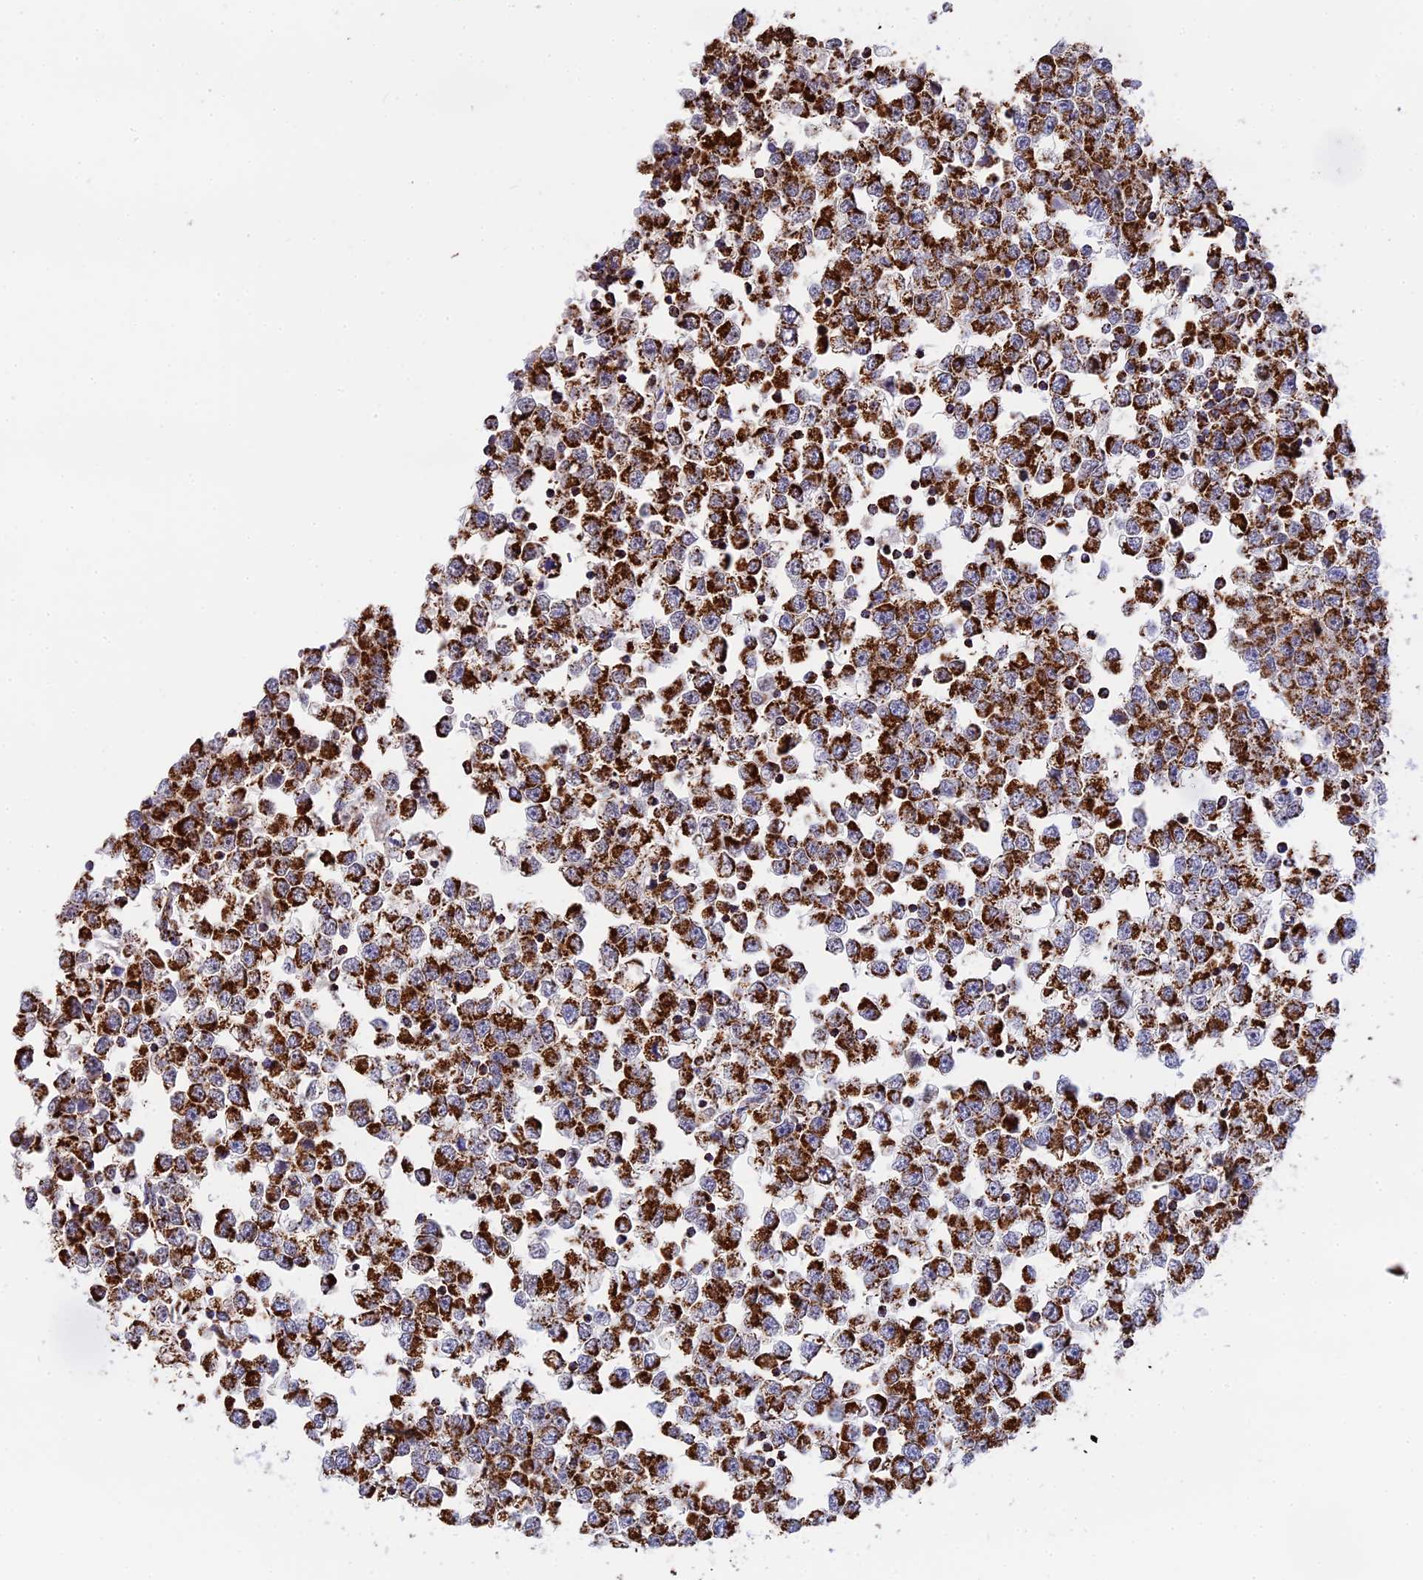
{"staining": {"intensity": "strong", "quantity": ">75%", "location": "cytoplasmic/membranous"}, "tissue": "testis cancer", "cell_type": "Tumor cells", "image_type": "cancer", "snomed": [{"axis": "morphology", "description": "Seminoma, NOS"}, {"axis": "topography", "description": "Testis"}], "caption": "Strong cytoplasmic/membranous expression is appreciated in approximately >75% of tumor cells in testis cancer.", "gene": "CDC16", "patient": {"sex": "male", "age": 65}}